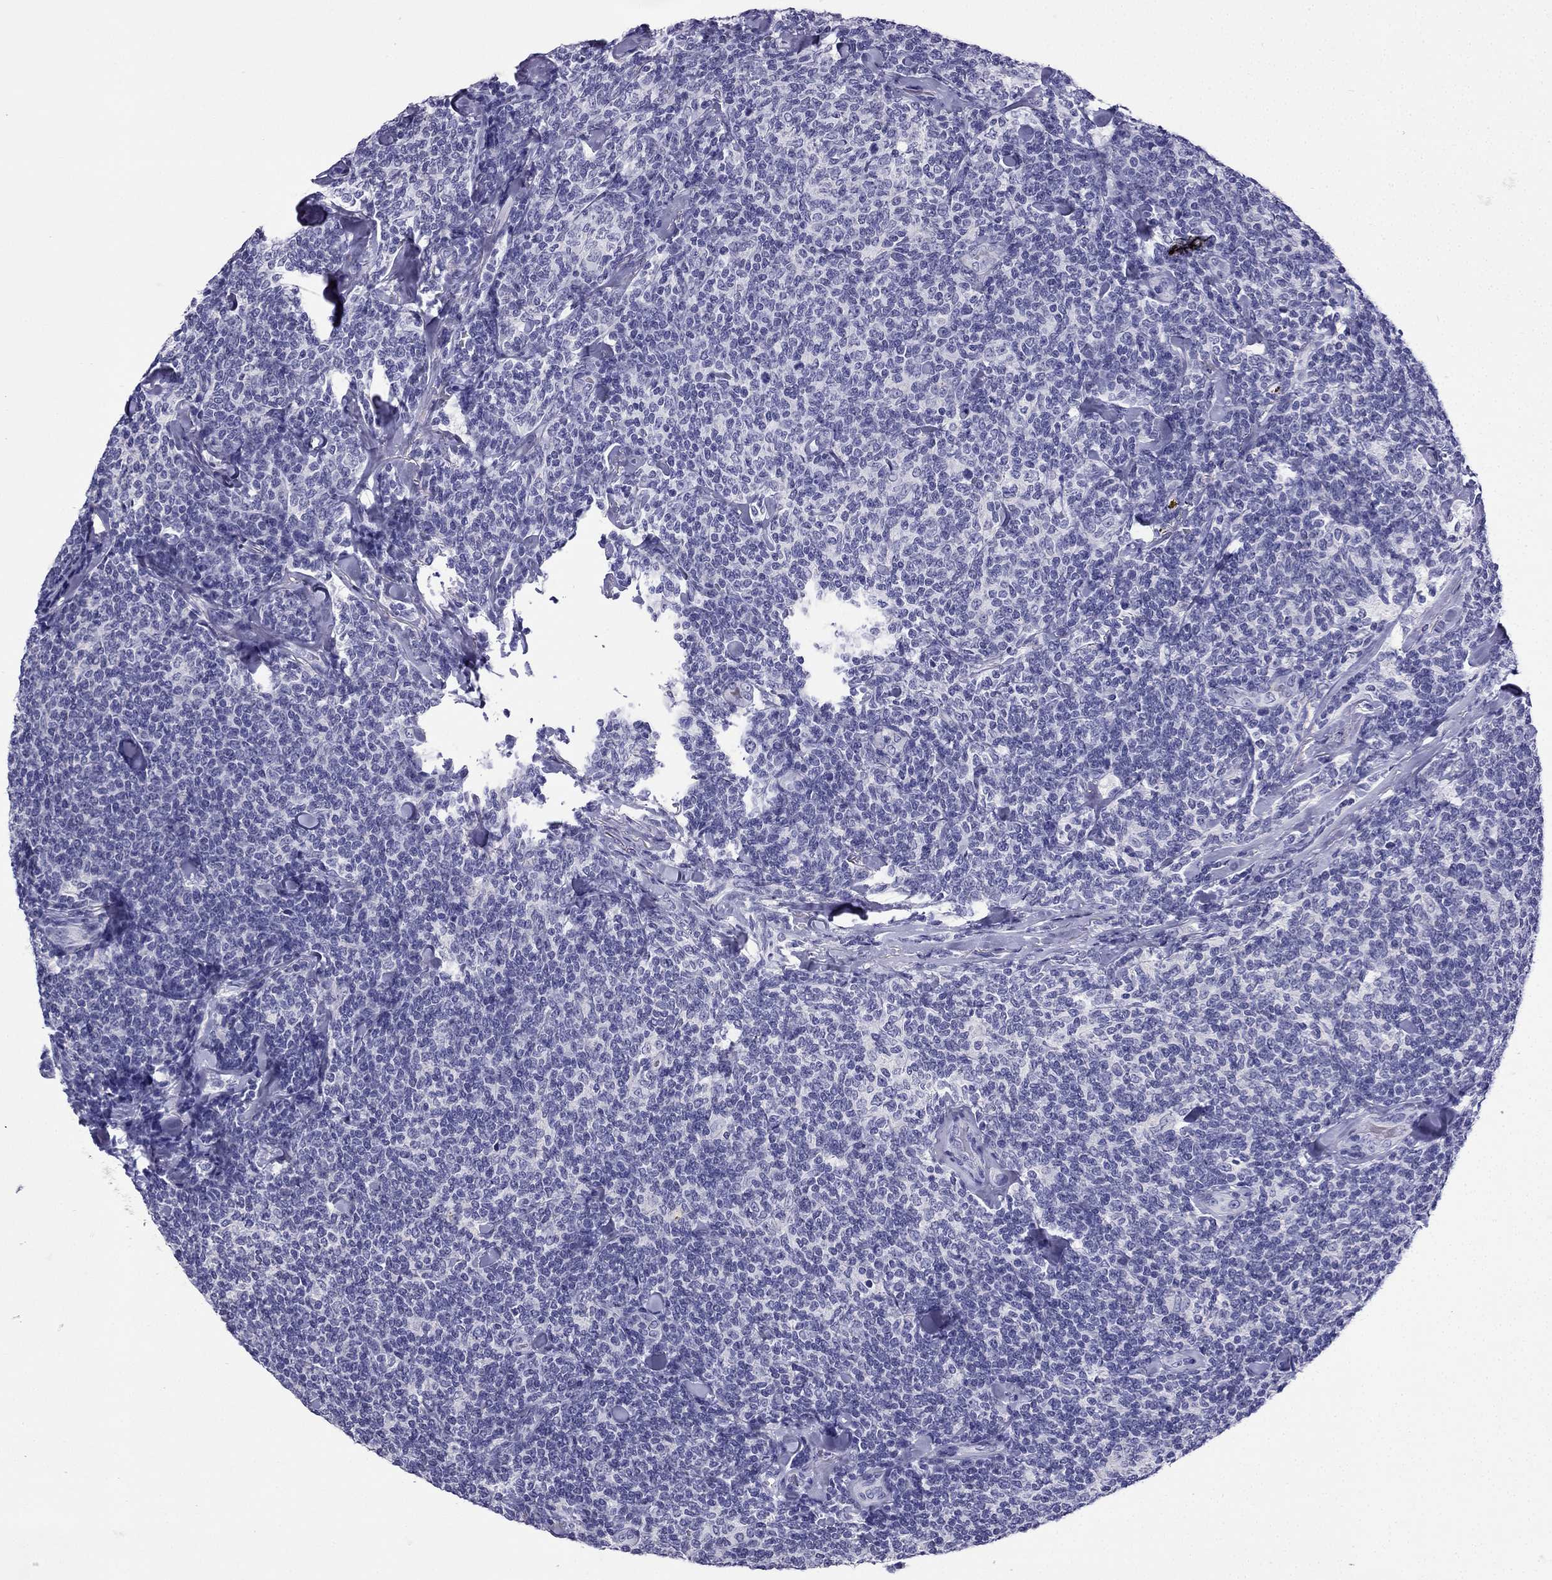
{"staining": {"intensity": "negative", "quantity": "none", "location": "none"}, "tissue": "lymphoma", "cell_type": "Tumor cells", "image_type": "cancer", "snomed": [{"axis": "morphology", "description": "Malignant lymphoma, non-Hodgkin's type, Low grade"}, {"axis": "topography", "description": "Lymph node"}], "caption": "Immunohistochemistry image of neoplastic tissue: human low-grade malignant lymphoma, non-Hodgkin's type stained with DAB (3,3'-diaminobenzidine) shows no significant protein expression in tumor cells.", "gene": "NPTX1", "patient": {"sex": "female", "age": 56}}